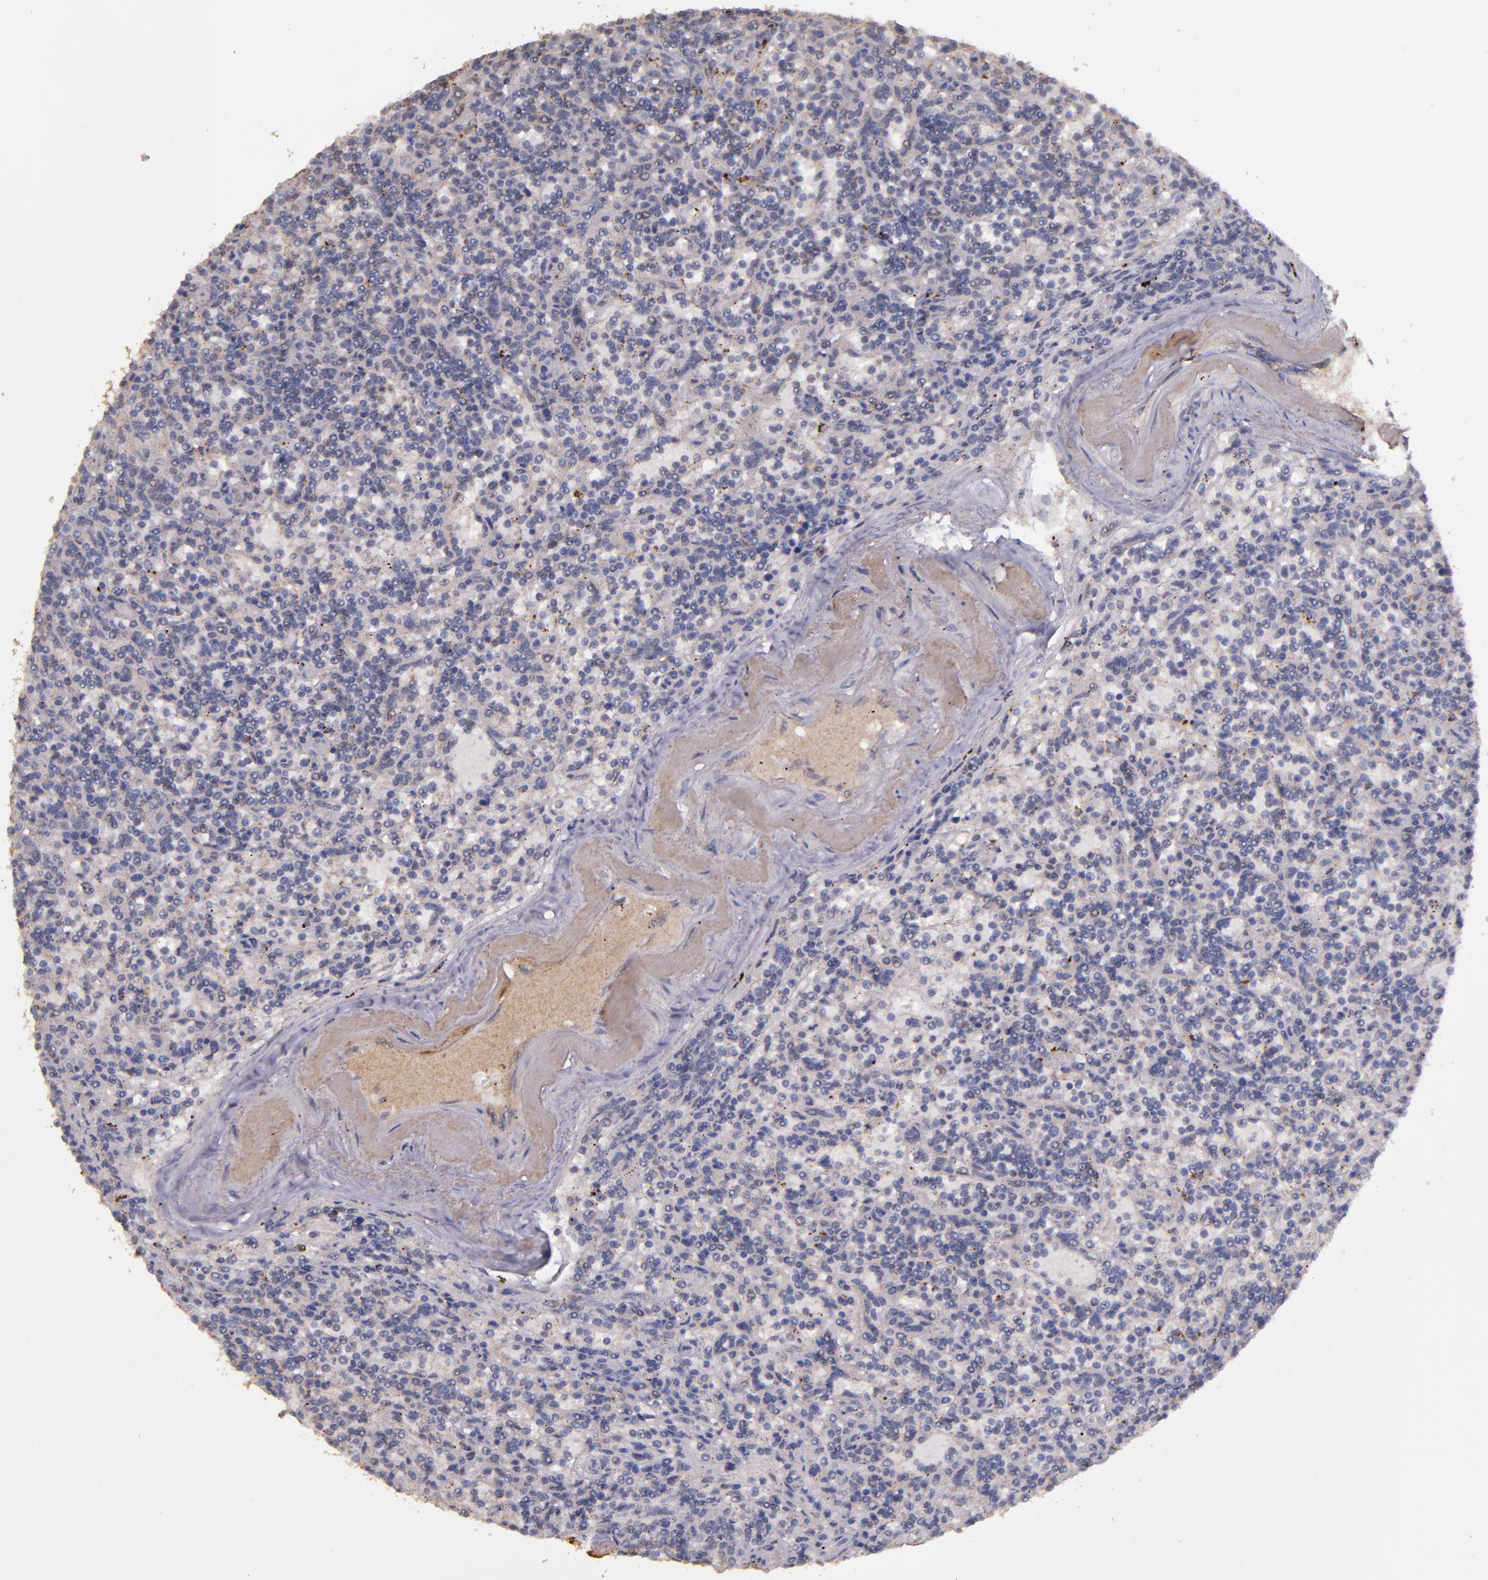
{"staining": {"intensity": "negative", "quantity": "none", "location": "none"}, "tissue": "lymphoma", "cell_type": "Tumor cells", "image_type": "cancer", "snomed": [{"axis": "morphology", "description": "Malignant lymphoma, non-Hodgkin's type, Low grade"}, {"axis": "topography", "description": "Spleen"}], "caption": "Immunohistochemistry of lymphoma exhibits no staining in tumor cells.", "gene": "HECTD1", "patient": {"sex": "male", "age": 73}}